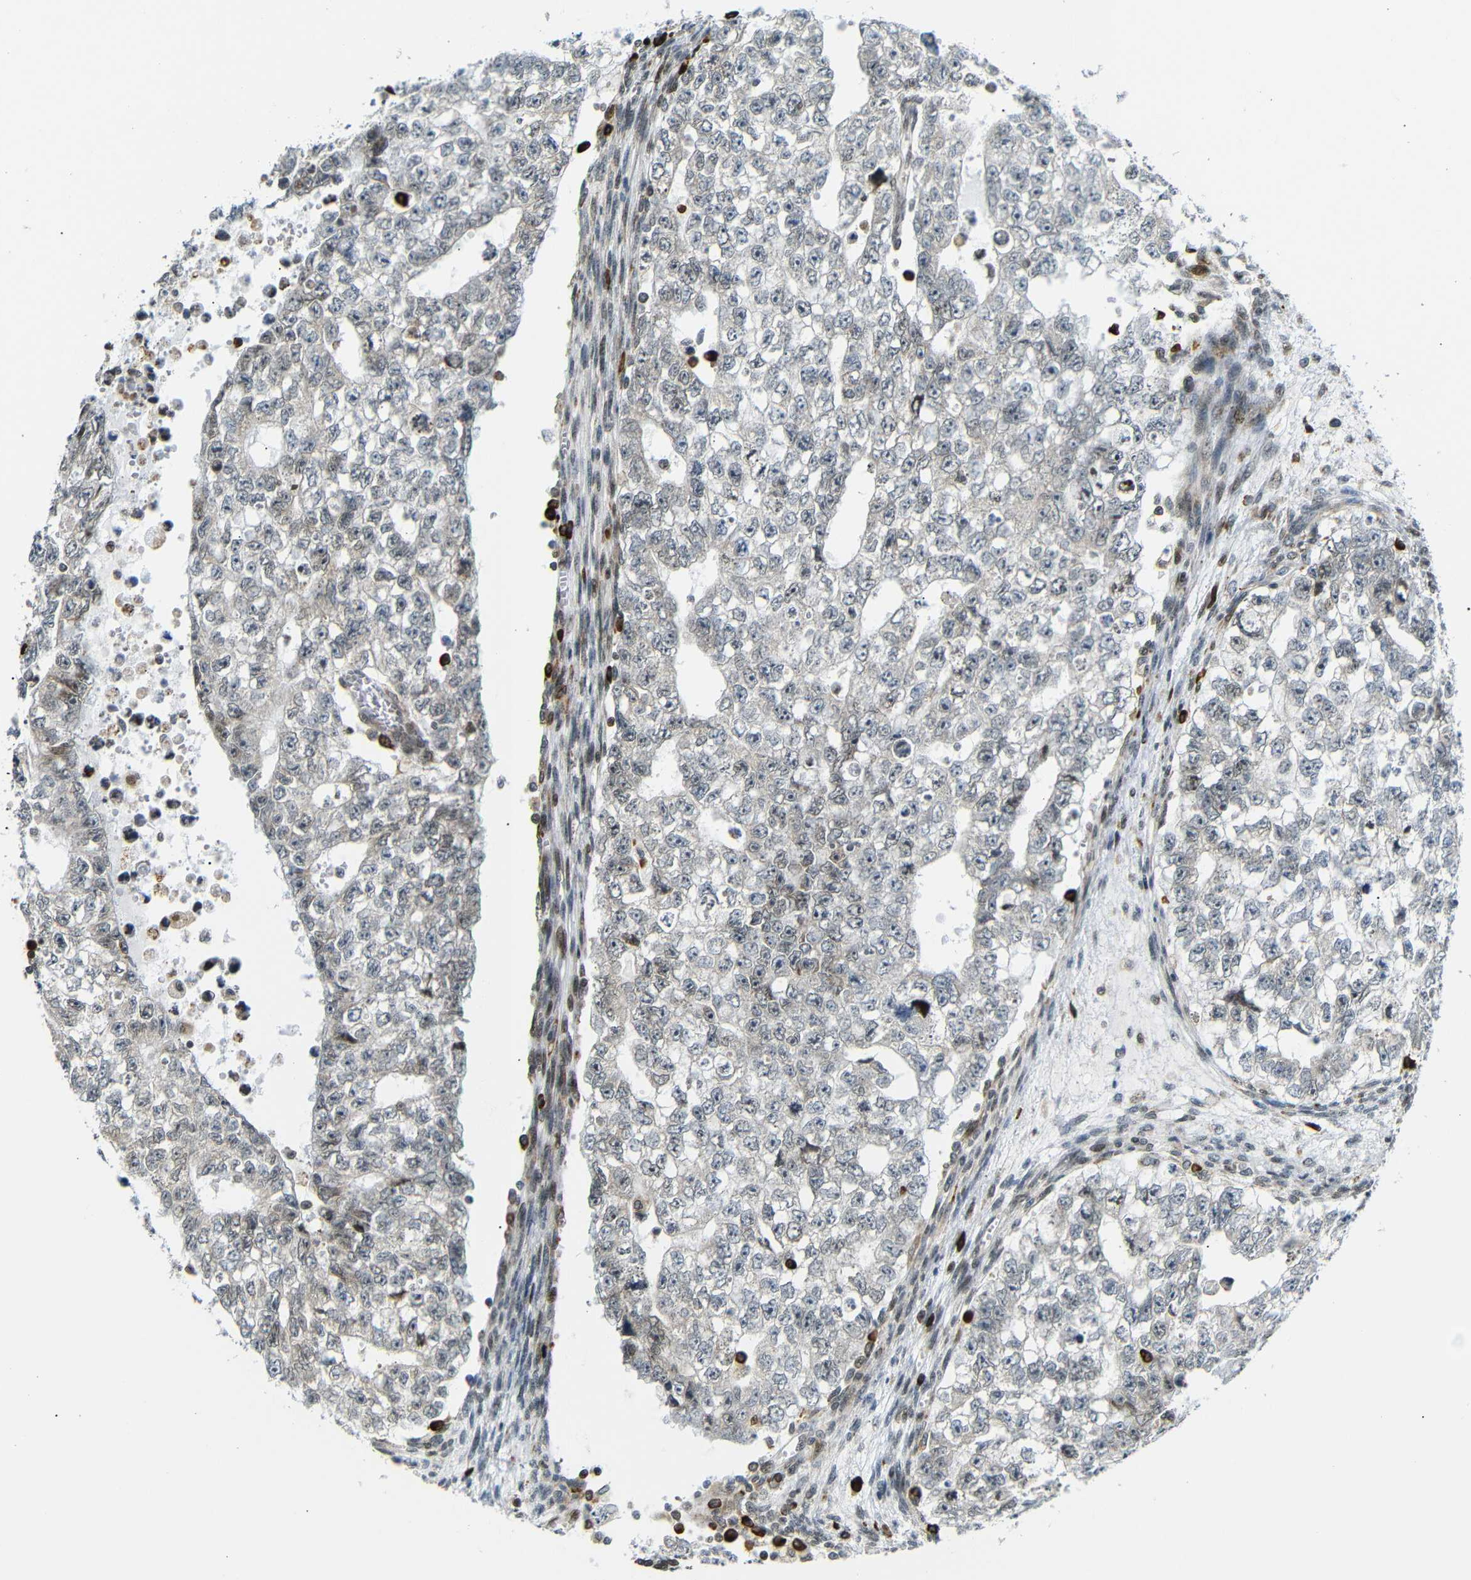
{"staining": {"intensity": "weak", "quantity": "<25%", "location": "nuclear"}, "tissue": "testis cancer", "cell_type": "Tumor cells", "image_type": "cancer", "snomed": [{"axis": "morphology", "description": "Seminoma, NOS"}, {"axis": "morphology", "description": "Carcinoma, Embryonal, NOS"}, {"axis": "topography", "description": "Testis"}], "caption": "Immunohistochemistry of testis cancer (embryonal carcinoma) shows no staining in tumor cells.", "gene": "SPCS2", "patient": {"sex": "male", "age": 38}}